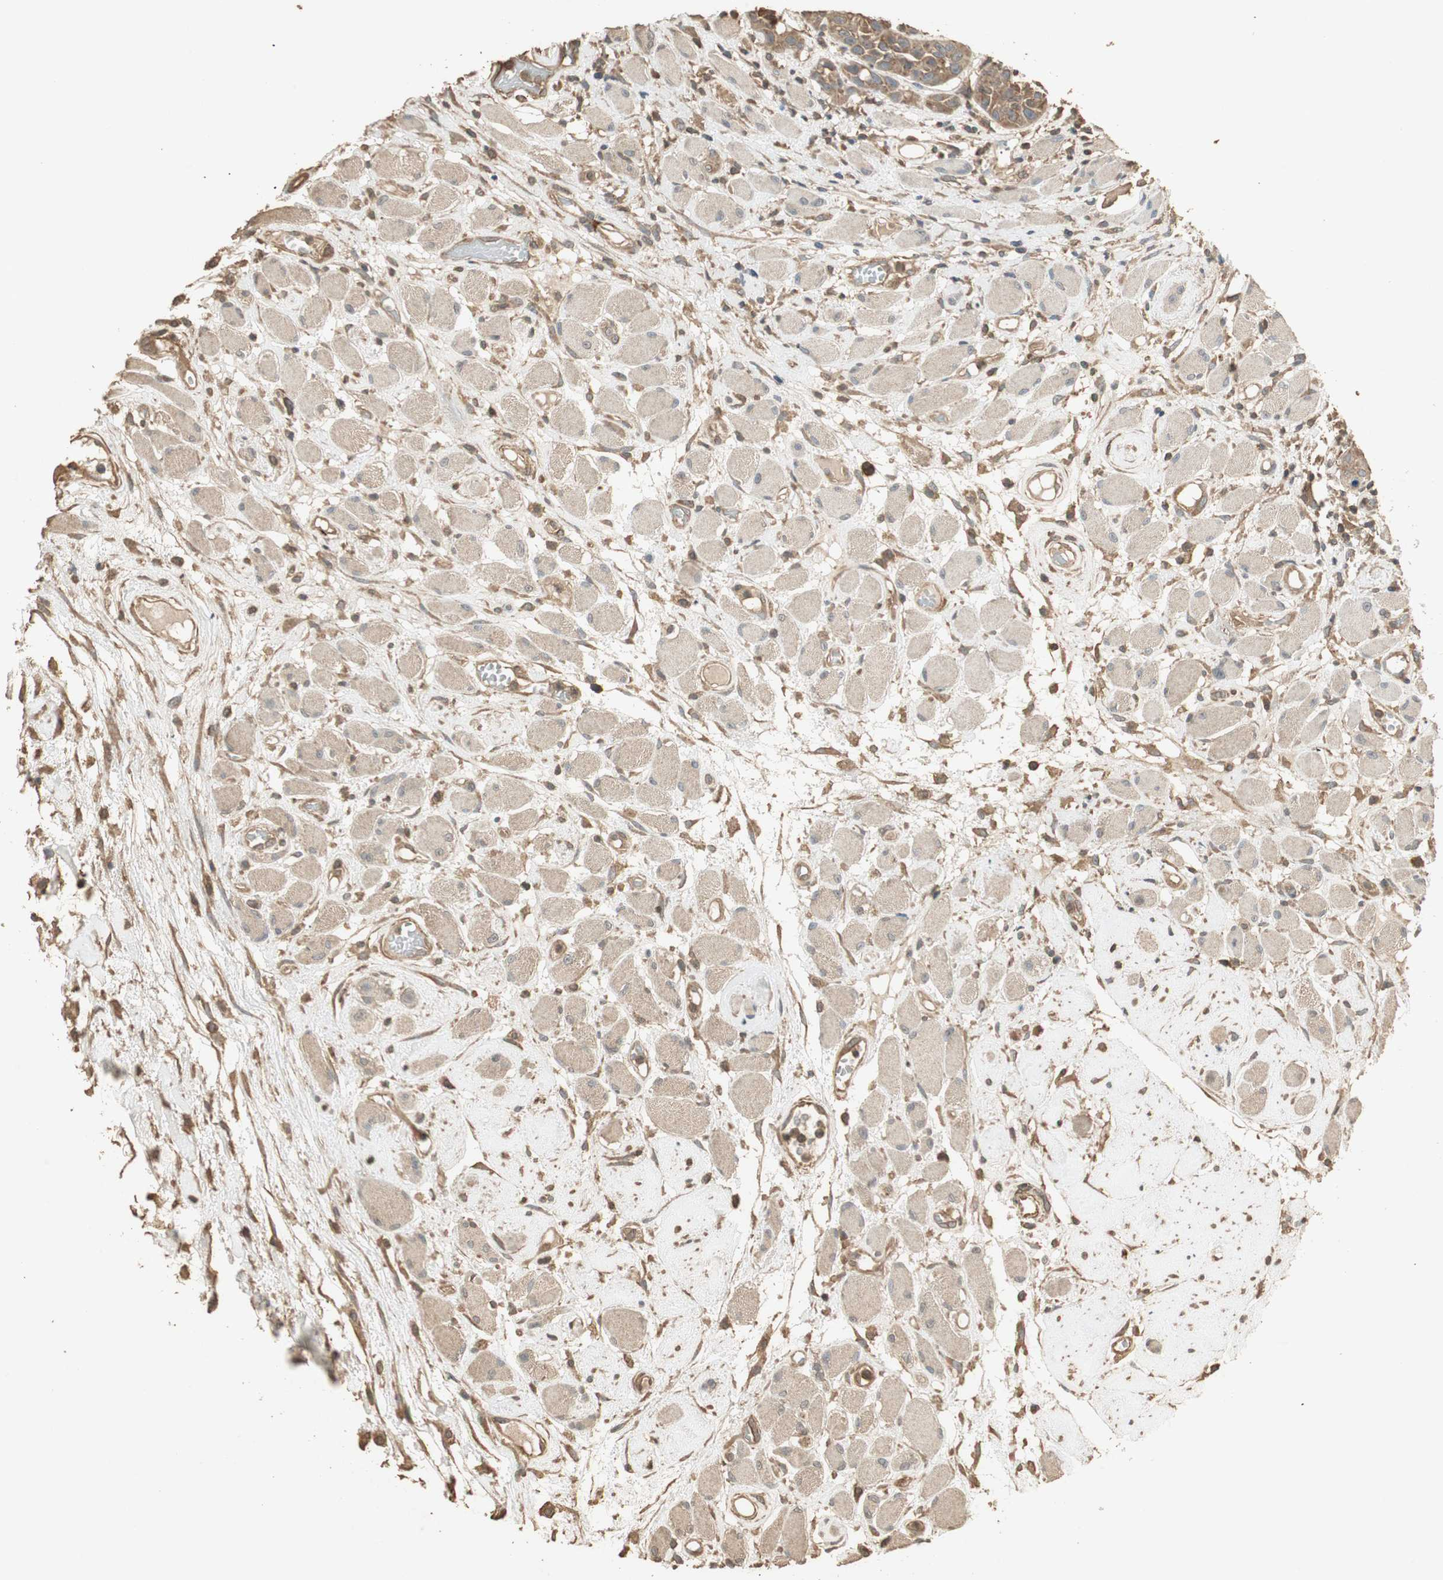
{"staining": {"intensity": "moderate", "quantity": ">75%", "location": "cytoplasmic/membranous"}, "tissue": "head and neck cancer", "cell_type": "Tumor cells", "image_type": "cancer", "snomed": [{"axis": "morphology", "description": "Squamous cell carcinoma, NOS"}, {"axis": "topography", "description": "Head-Neck"}], "caption": "Immunohistochemistry (IHC) staining of head and neck squamous cell carcinoma, which displays medium levels of moderate cytoplasmic/membranous staining in about >75% of tumor cells indicating moderate cytoplasmic/membranous protein expression. The staining was performed using DAB (brown) for protein detection and nuclei were counterstained in hematoxylin (blue).", "gene": "USP2", "patient": {"sex": "male", "age": 62}}